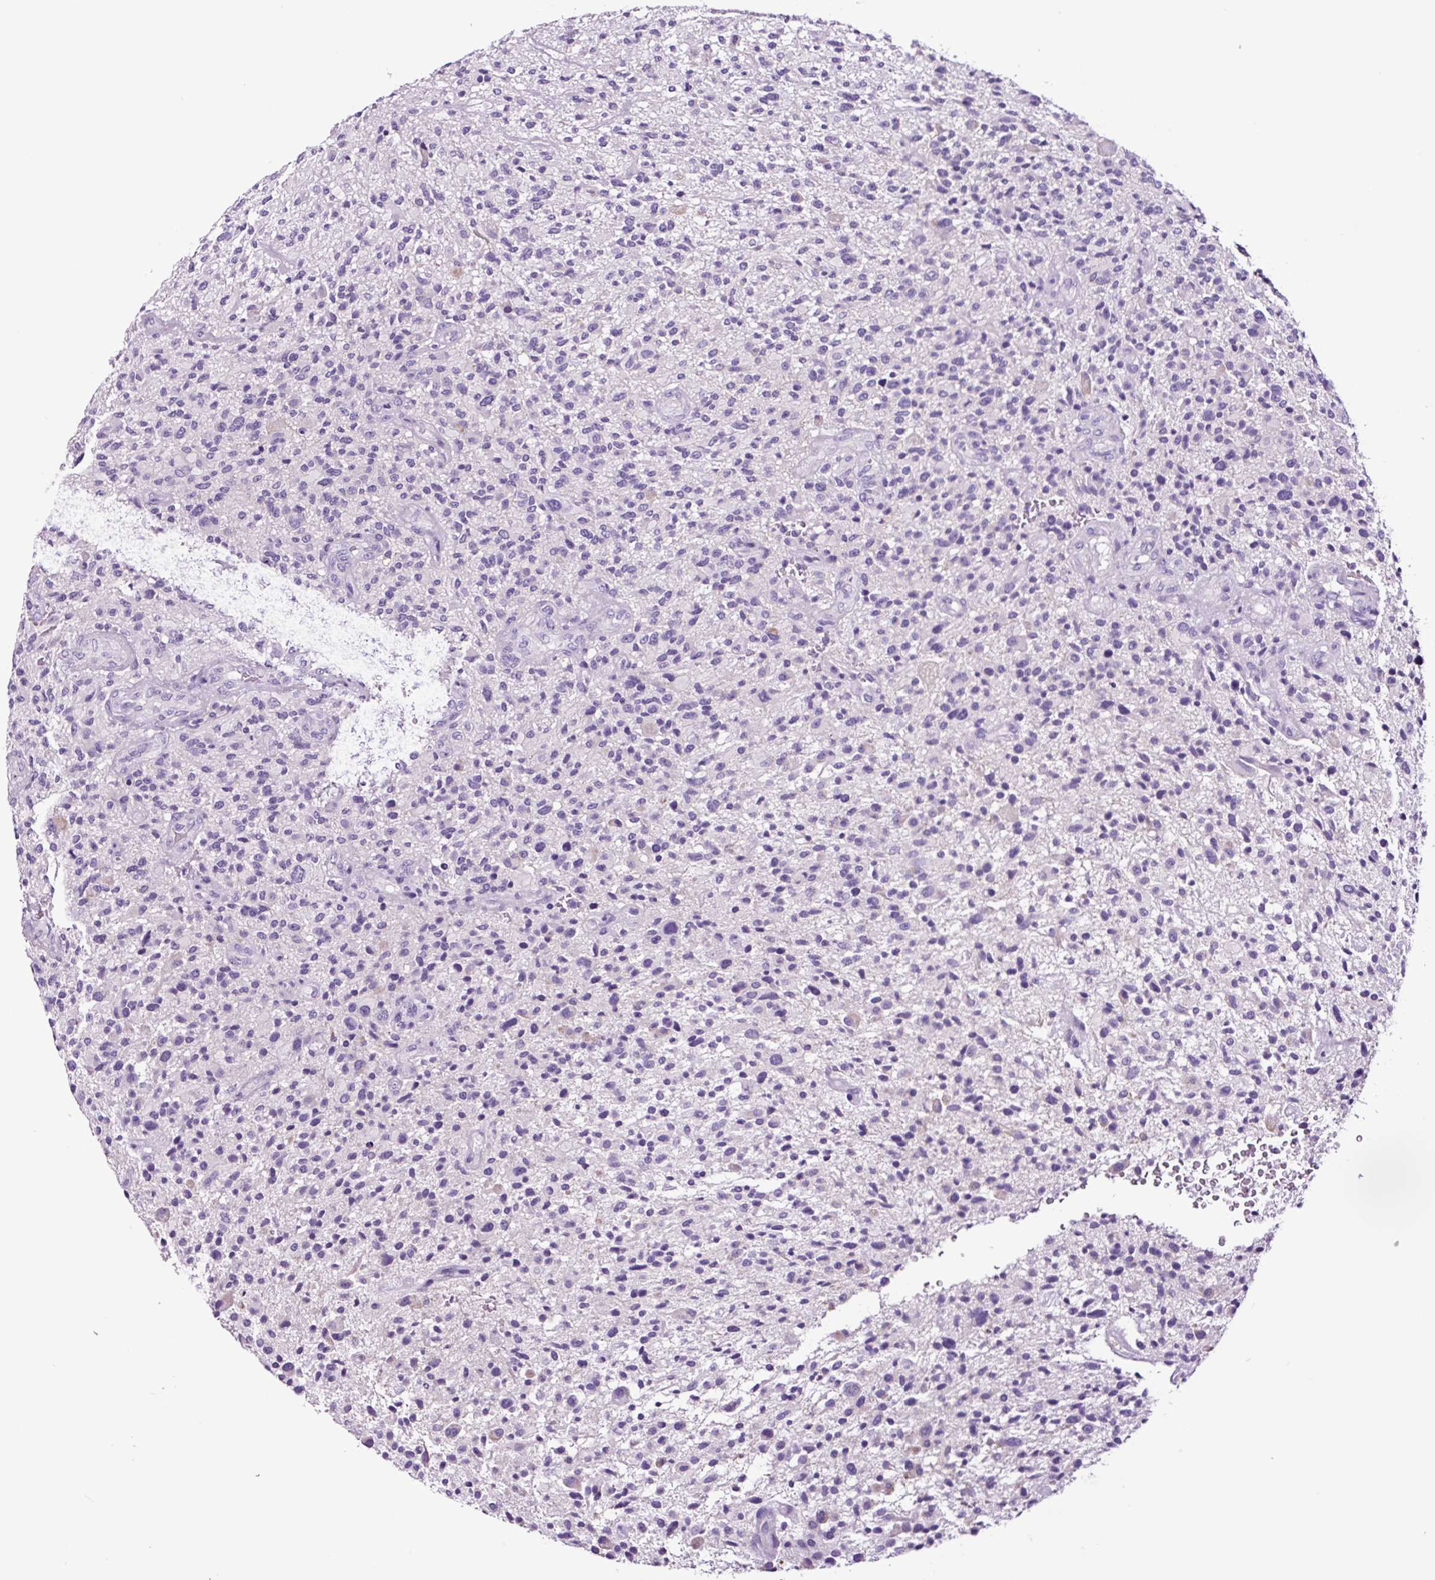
{"staining": {"intensity": "negative", "quantity": "none", "location": "none"}, "tissue": "glioma", "cell_type": "Tumor cells", "image_type": "cancer", "snomed": [{"axis": "morphology", "description": "Glioma, malignant, High grade"}, {"axis": "topography", "description": "Brain"}], "caption": "Micrograph shows no protein positivity in tumor cells of malignant high-grade glioma tissue.", "gene": "FBXL7", "patient": {"sex": "male", "age": 47}}